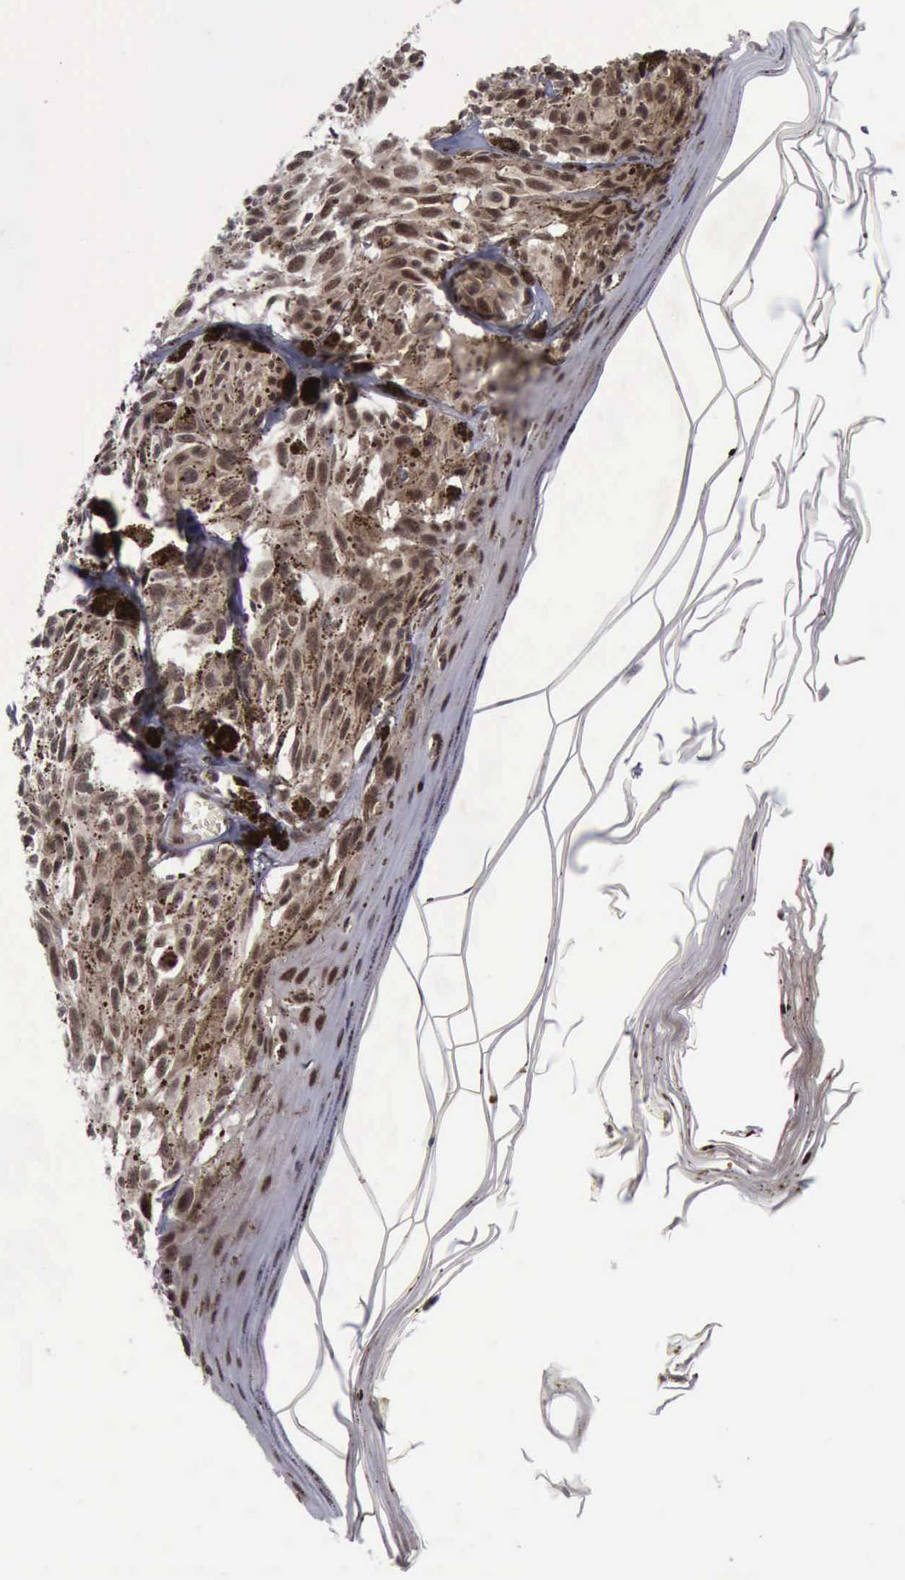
{"staining": {"intensity": "moderate", "quantity": ">75%", "location": "cytoplasmic/membranous,nuclear"}, "tissue": "melanoma", "cell_type": "Tumor cells", "image_type": "cancer", "snomed": [{"axis": "morphology", "description": "Malignant melanoma, NOS"}, {"axis": "topography", "description": "Skin"}], "caption": "An image of melanoma stained for a protein displays moderate cytoplasmic/membranous and nuclear brown staining in tumor cells.", "gene": "ATM", "patient": {"sex": "male", "age": 67}}